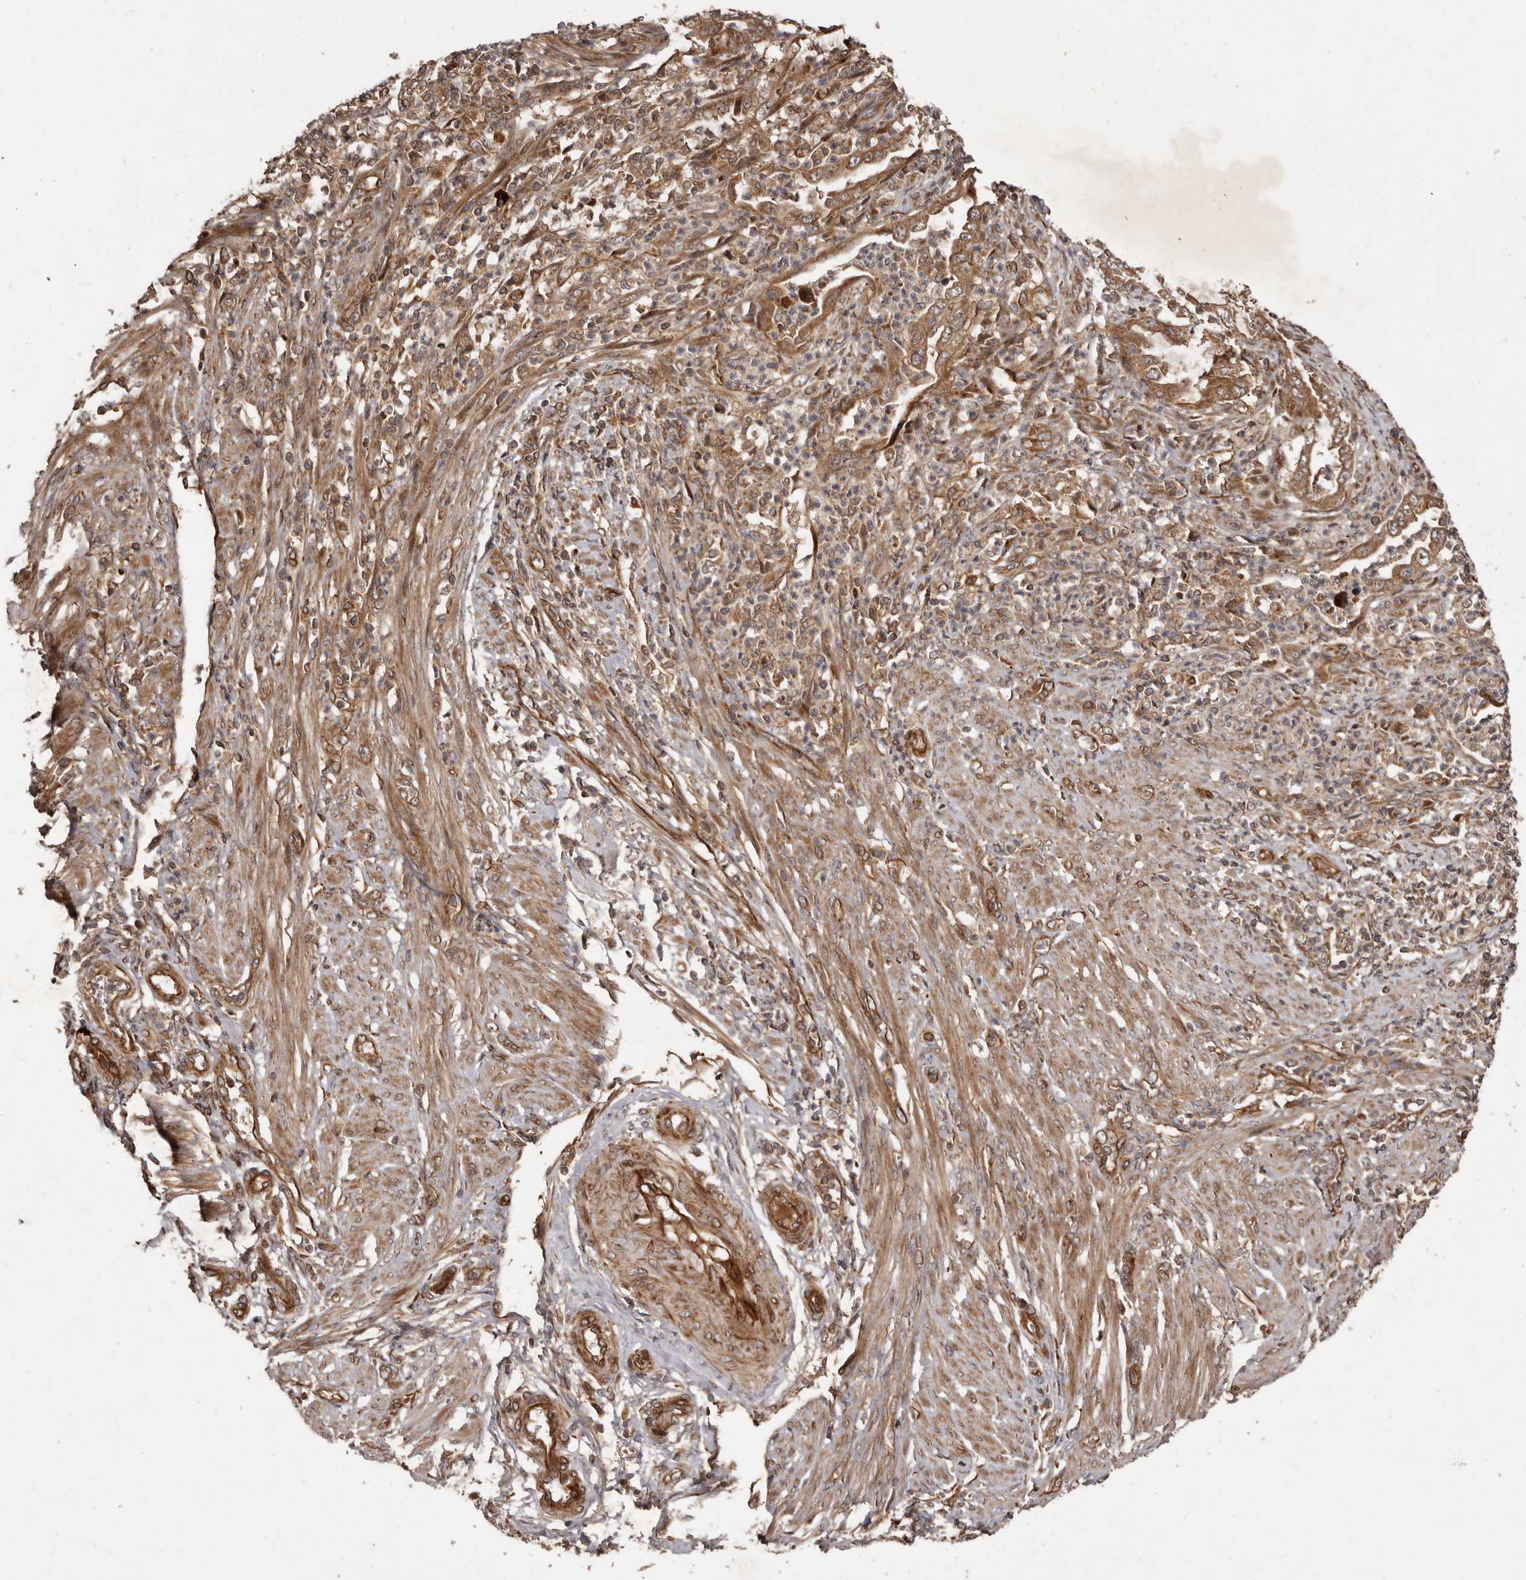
{"staining": {"intensity": "moderate", "quantity": ">75%", "location": "cytoplasmic/membranous"}, "tissue": "endometrial cancer", "cell_type": "Tumor cells", "image_type": "cancer", "snomed": [{"axis": "morphology", "description": "Adenocarcinoma, NOS"}, {"axis": "topography", "description": "Endometrium"}], "caption": "Protein expression analysis of endometrial adenocarcinoma demonstrates moderate cytoplasmic/membranous expression in about >75% of tumor cells.", "gene": "STK36", "patient": {"sex": "female", "age": 51}}